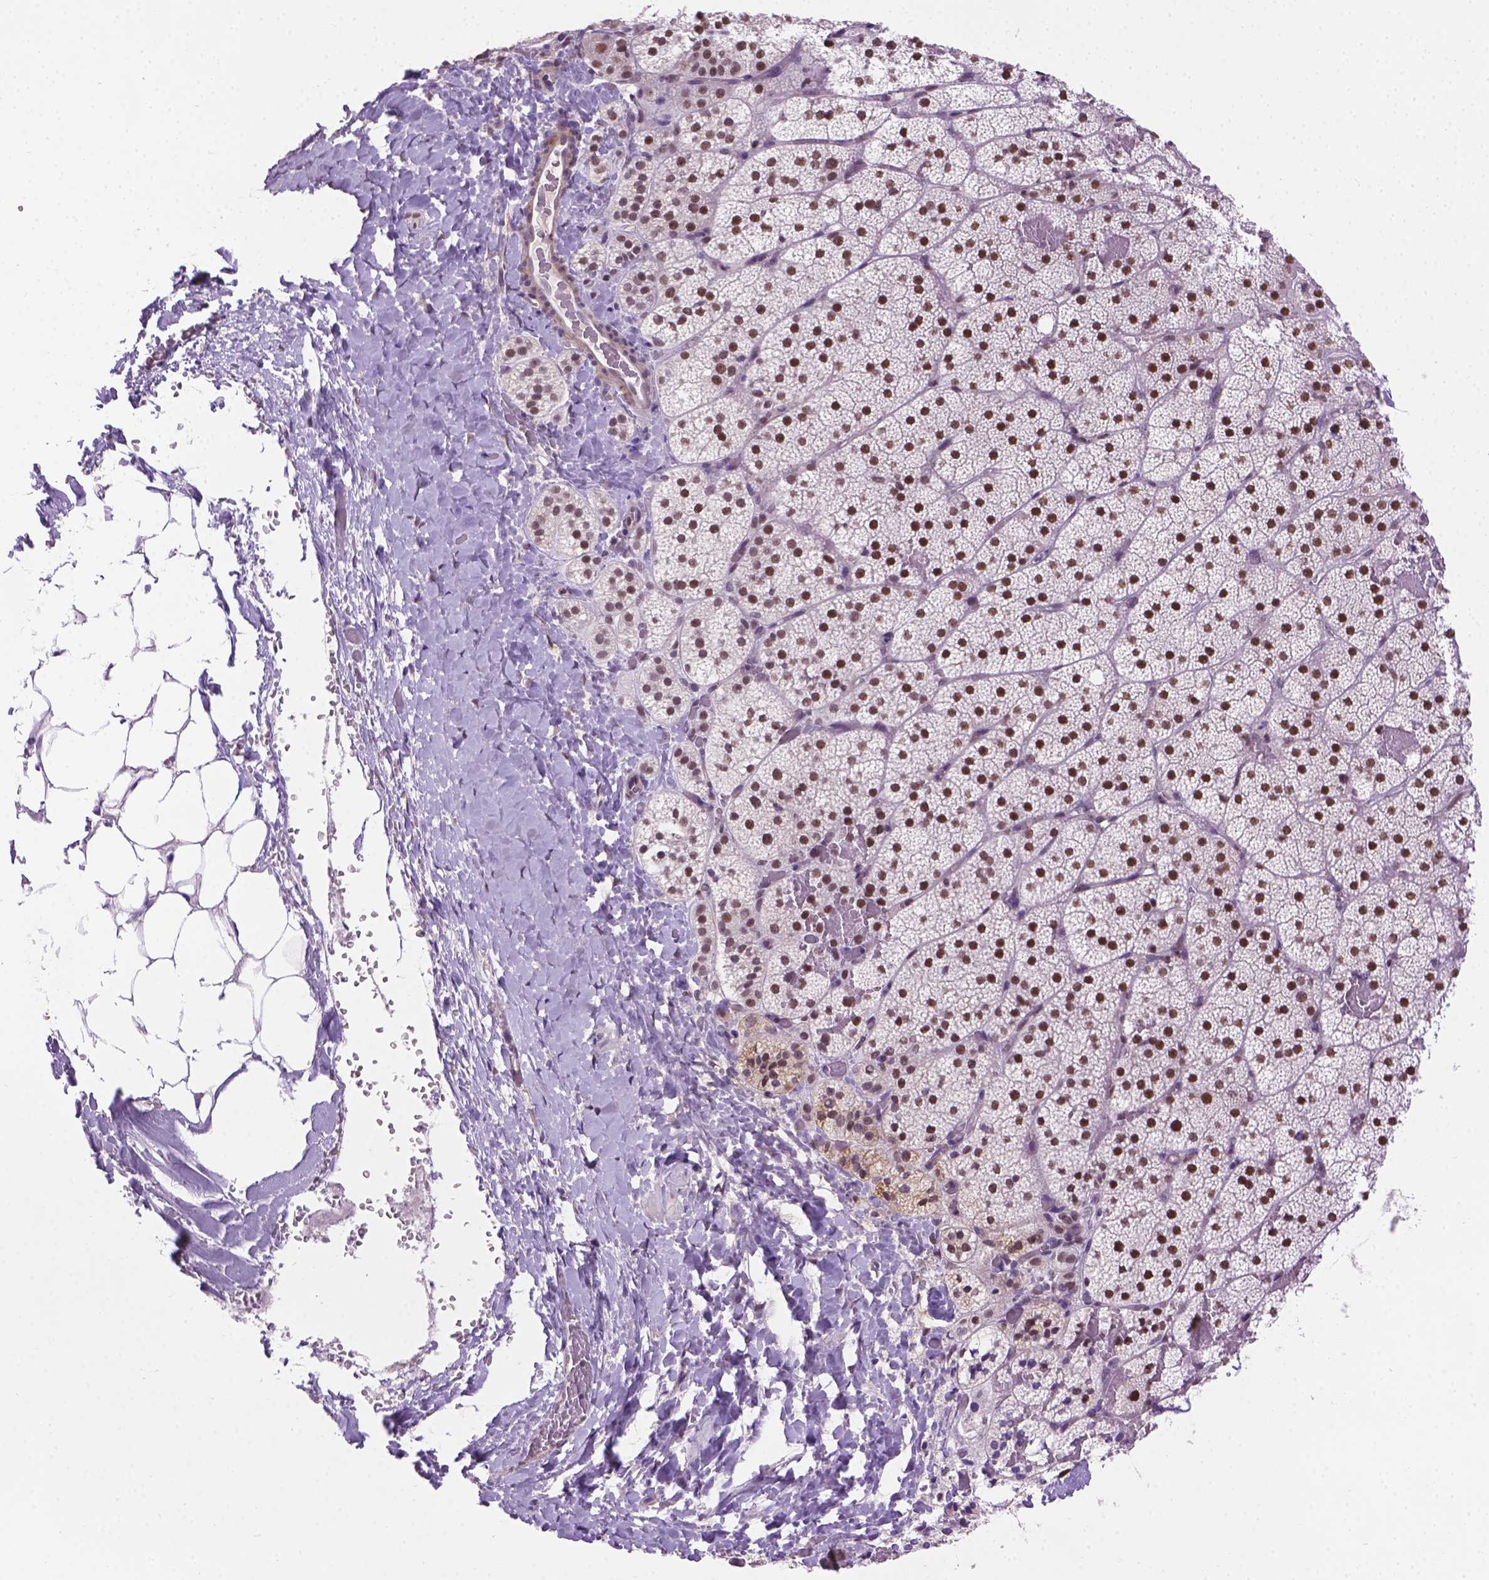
{"staining": {"intensity": "strong", "quantity": "25%-75%", "location": "nuclear"}, "tissue": "adrenal gland", "cell_type": "Glandular cells", "image_type": "normal", "snomed": [{"axis": "morphology", "description": "Normal tissue, NOS"}, {"axis": "topography", "description": "Adrenal gland"}], "caption": "Normal adrenal gland was stained to show a protein in brown. There is high levels of strong nuclear positivity in approximately 25%-75% of glandular cells. Using DAB (brown) and hematoxylin (blue) stains, captured at high magnification using brightfield microscopy.", "gene": "ABI2", "patient": {"sex": "male", "age": 53}}